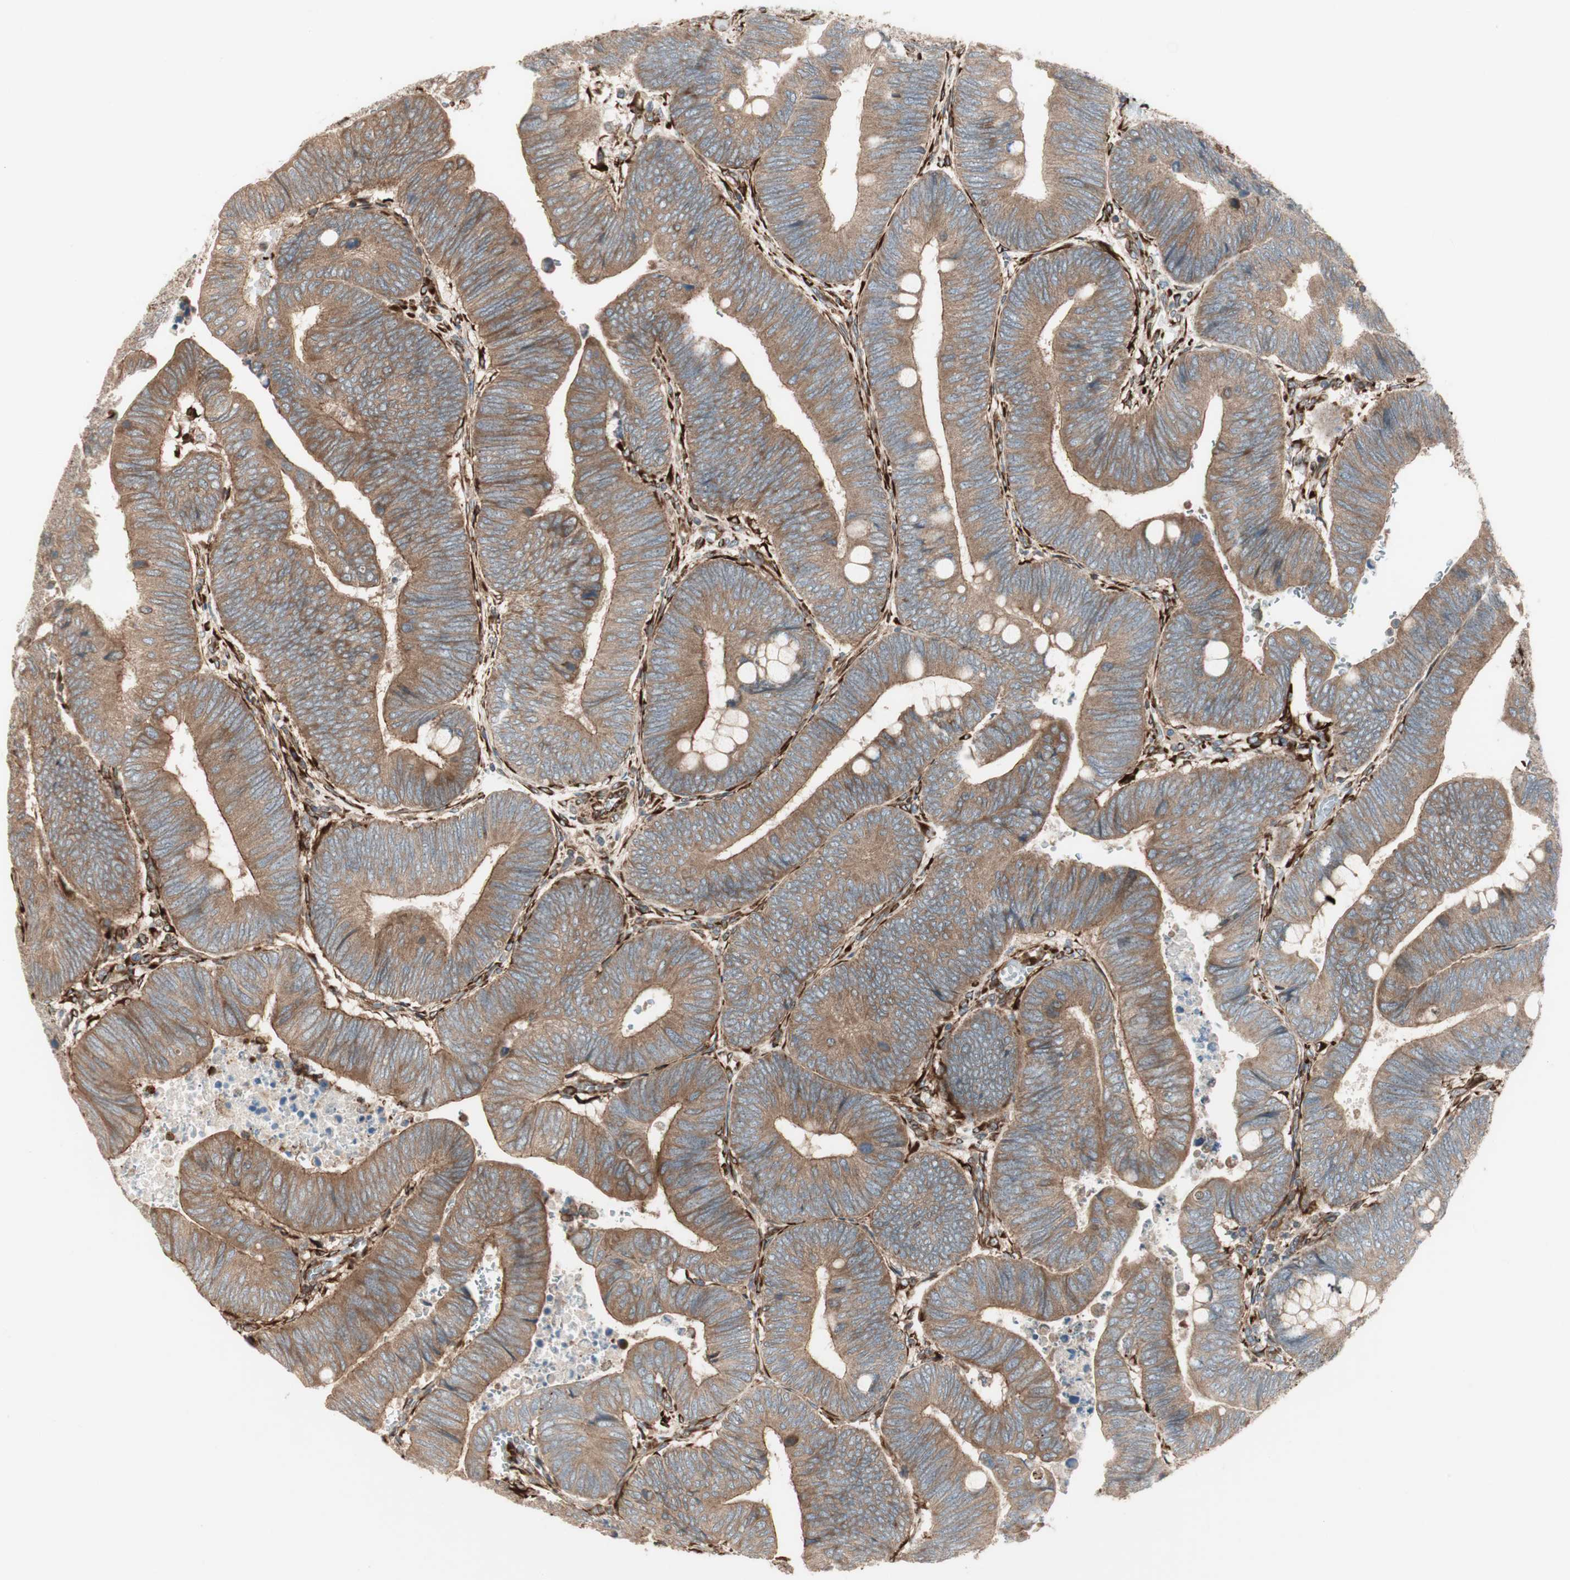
{"staining": {"intensity": "moderate", "quantity": ">75%", "location": "cytoplasmic/membranous"}, "tissue": "colorectal cancer", "cell_type": "Tumor cells", "image_type": "cancer", "snomed": [{"axis": "morphology", "description": "Normal tissue, NOS"}, {"axis": "morphology", "description": "Adenocarcinoma, NOS"}, {"axis": "topography", "description": "Rectum"}, {"axis": "topography", "description": "Peripheral nerve tissue"}], "caption": "Immunohistochemistry (IHC) of colorectal adenocarcinoma shows medium levels of moderate cytoplasmic/membranous positivity in about >75% of tumor cells. (DAB IHC, brown staining for protein, blue staining for nuclei).", "gene": "PRKG1", "patient": {"sex": "male", "age": 92}}